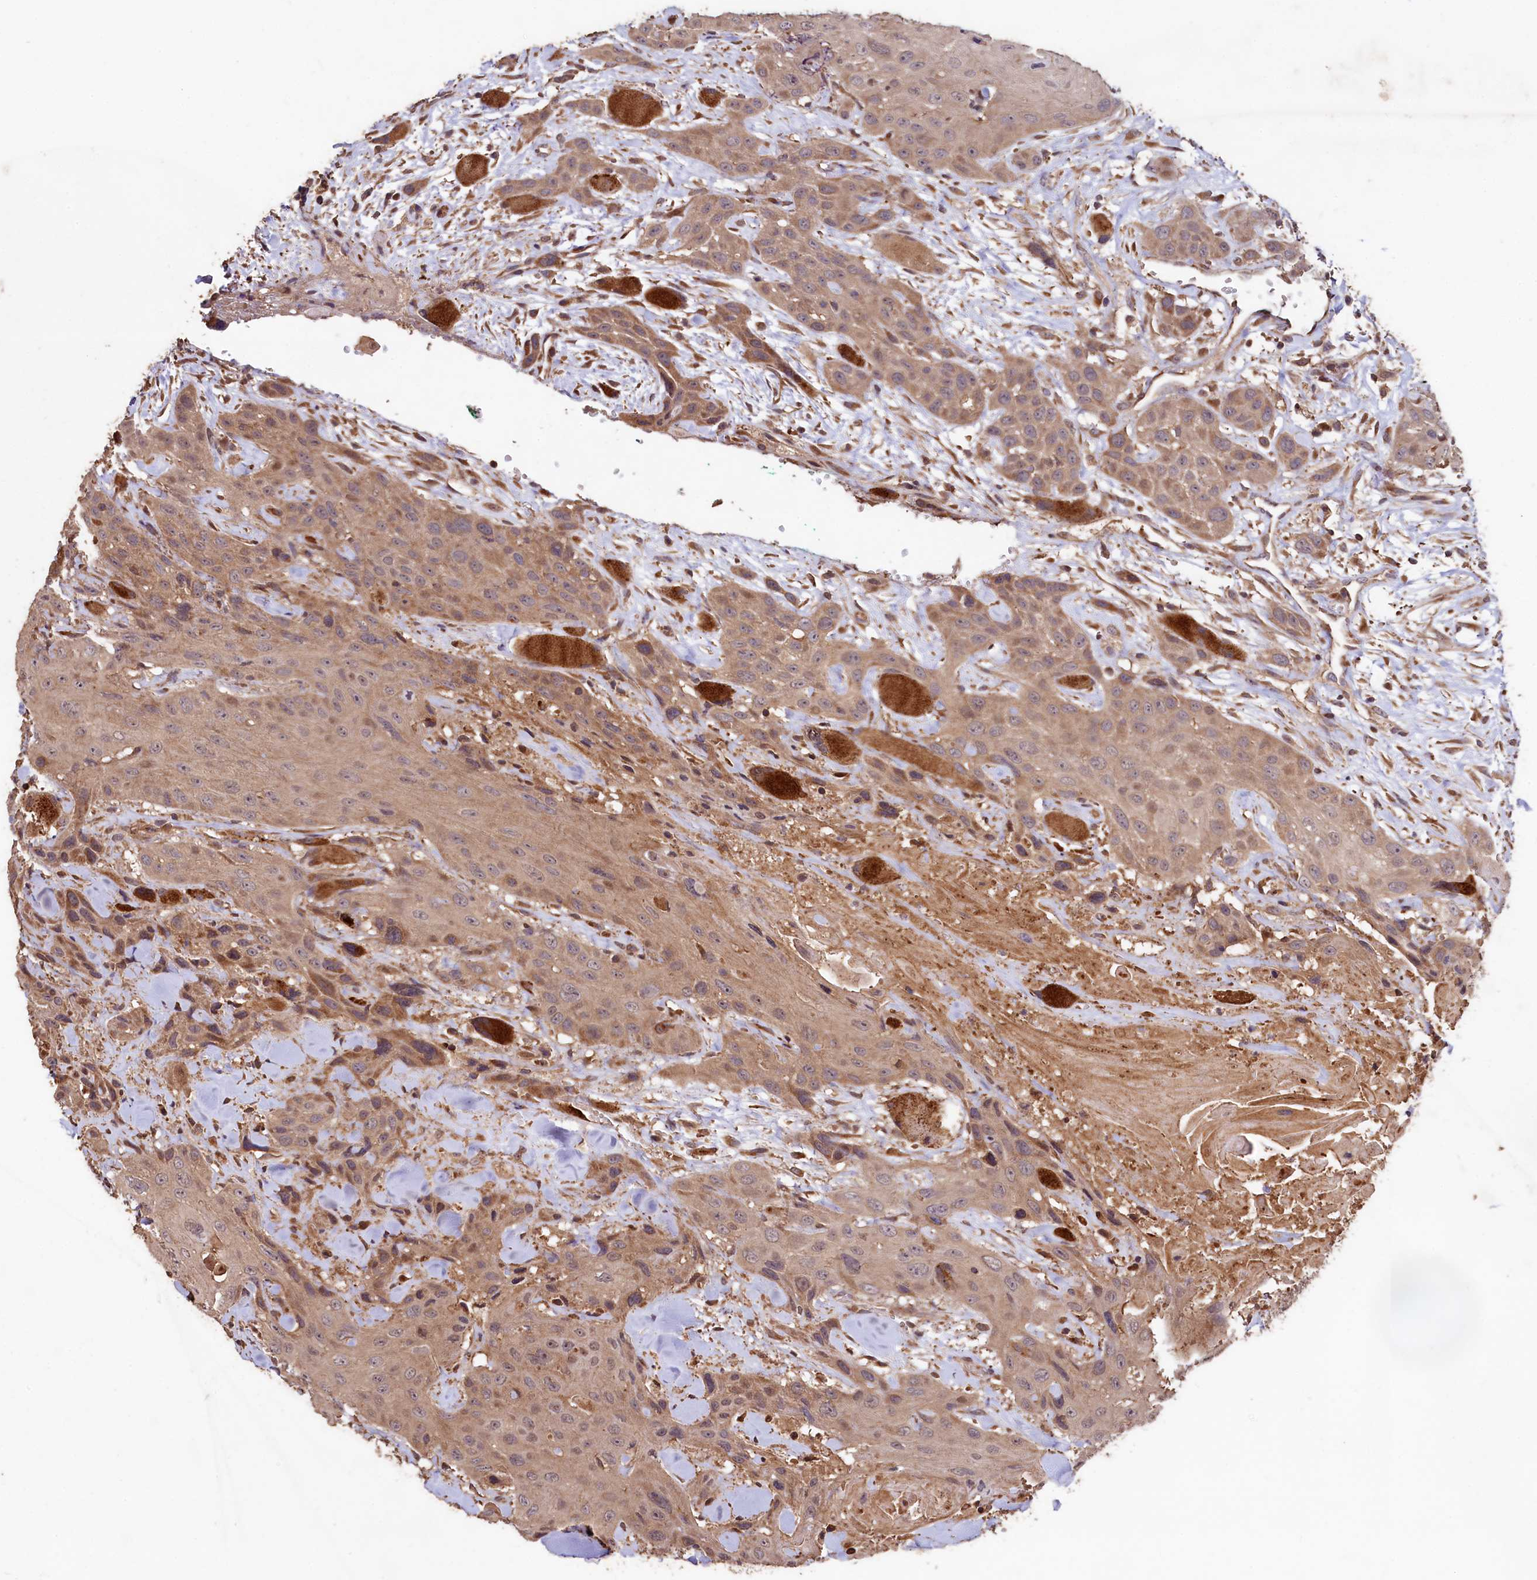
{"staining": {"intensity": "weak", "quantity": ">75%", "location": "cytoplasmic/membranous"}, "tissue": "head and neck cancer", "cell_type": "Tumor cells", "image_type": "cancer", "snomed": [{"axis": "morphology", "description": "Squamous cell carcinoma, NOS"}, {"axis": "topography", "description": "Head-Neck"}], "caption": "IHC (DAB (3,3'-diaminobenzidine)) staining of human squamous cell carcinoma (head and neck) demonstrates weak cytoplasmic/membranous protein expression in about >75% of tumor cells.", "gene": "TMEM98", "patient": {"sex": "male", "age": 81}}